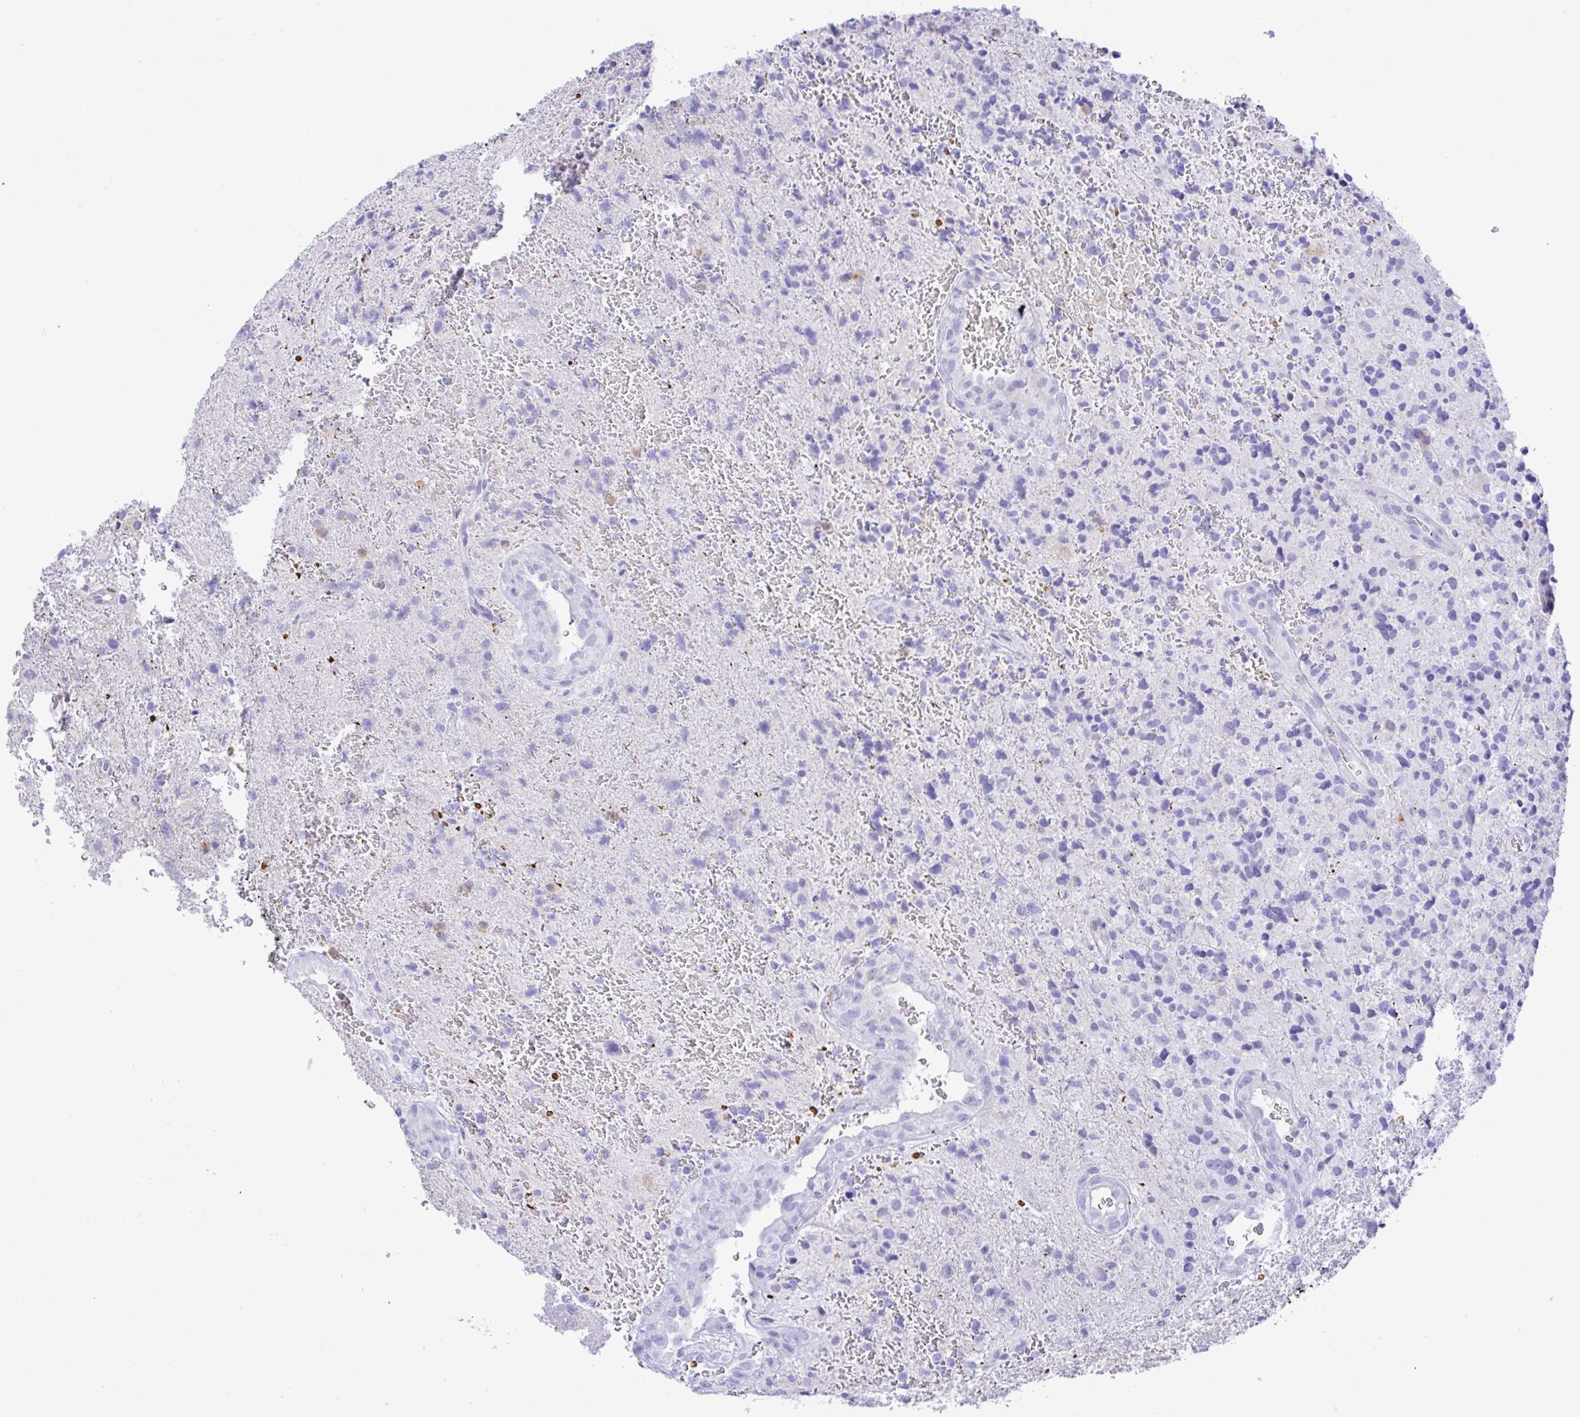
{"staining": {"intensity": "negative", "quantity": "none", "location": "none"}, "tissue": "glioma", "cell_type": "Tumor cells", "image_type": "cancer", "snomed": [{"axis": "morphology", "description": "Glioma, malignant, High grade"}, {"axis": "topography", "description": "Brain"}], "caption": "Protein analysis of glioma demonstrates no significant expression in tumor cells. (Immunohistochemistry (ihc), brightfield microscopy, high magnification).", "gene": "ZNF221", "patient": {"sex": "male", "age": 53}}